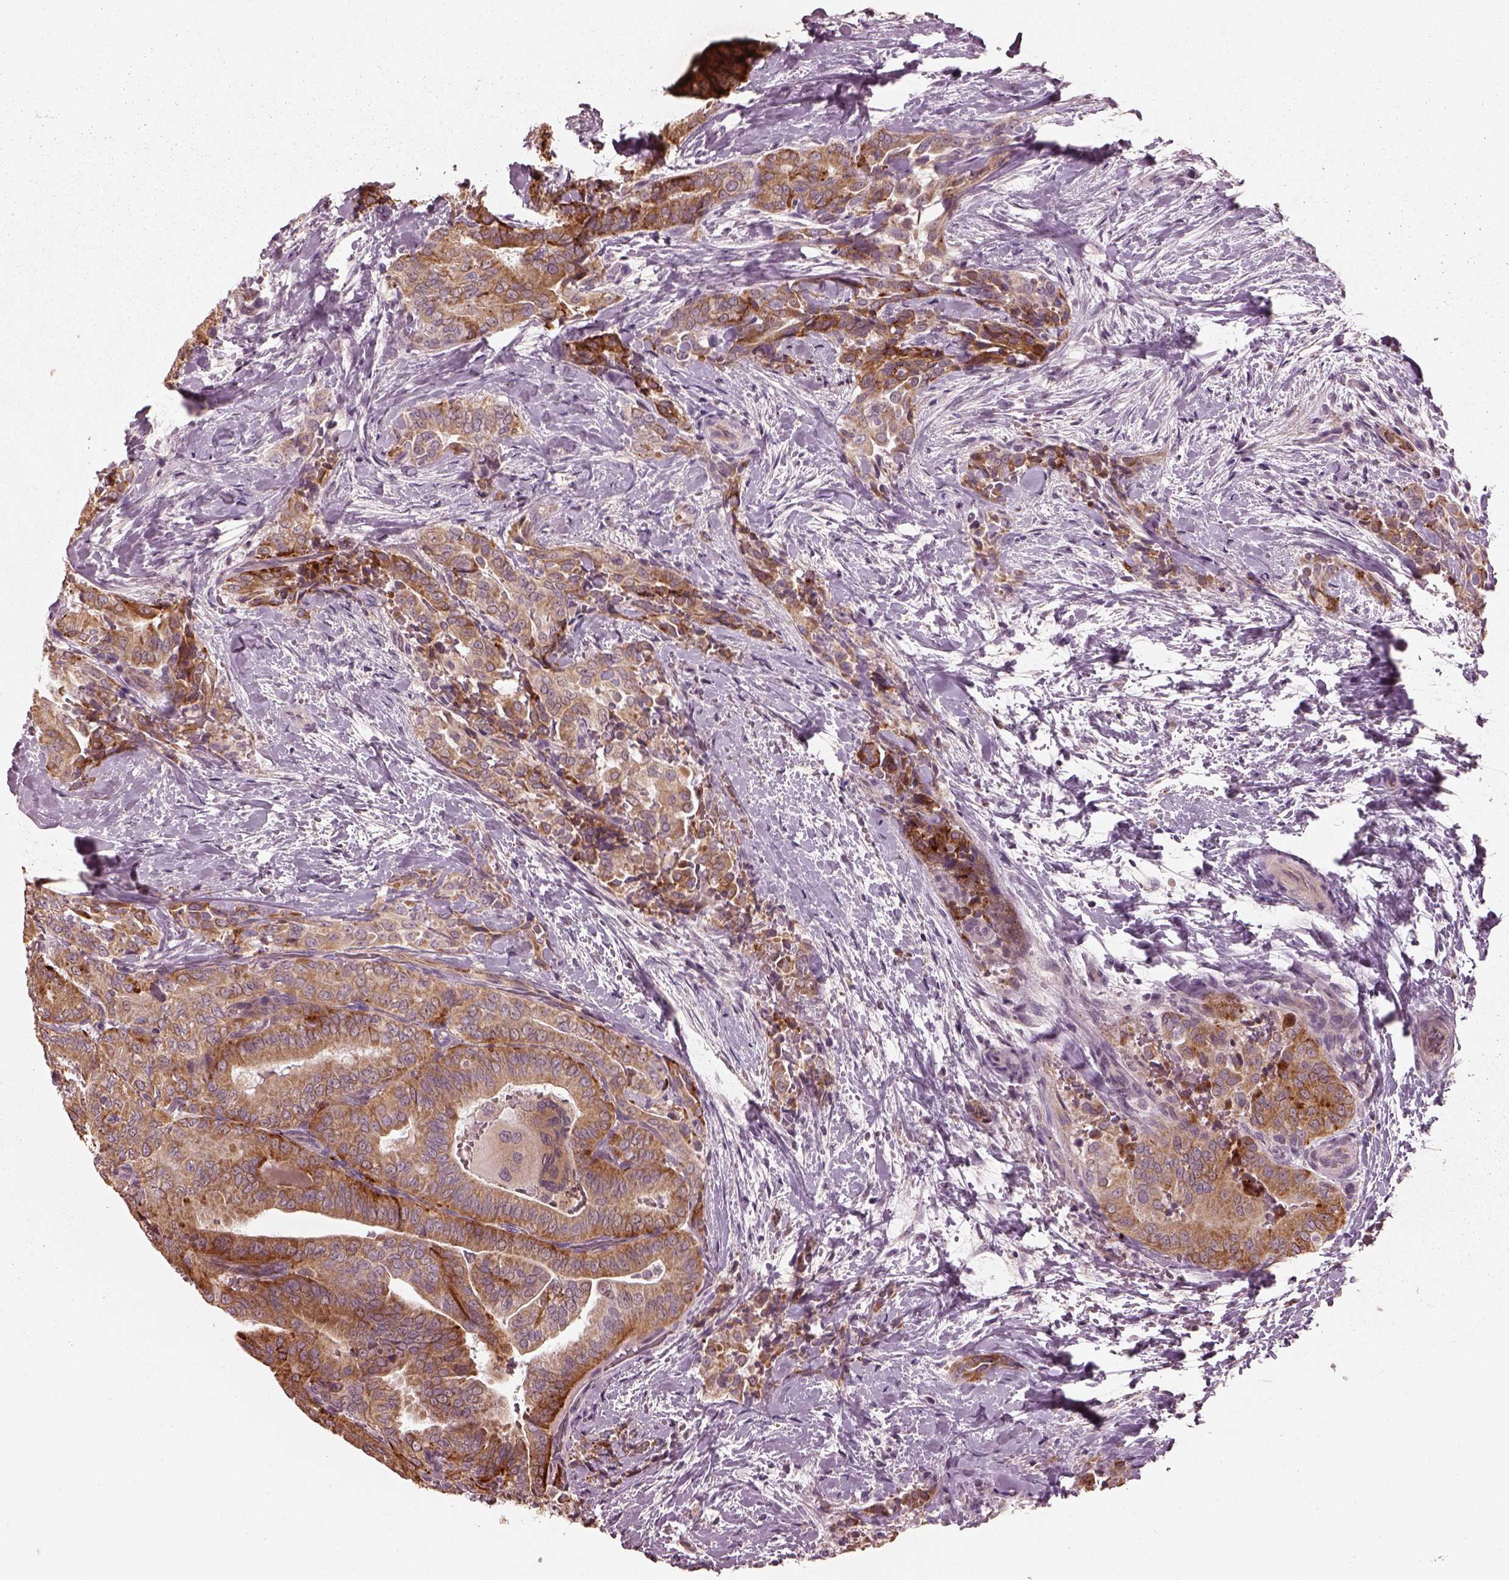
{"staining": {"intensity": "moderate", "quantity": ">75%", "location": "cytoplasmic/membranous"}, "tissue": "thyroid cancer", "cell_type": "Tumor cells", "image_type": "cancer", "snomed": [{"axis": "morphology", "description": "Papillary adenocarcinoma, NOS"}, {"axis": "topography", "description": "Thyroid gland"}], "caption": "Papillary adenocarcinoma (thyroid) tissue reveals moderate cytoplasmic/membranous expression in approximately >75% of tumor cells, visualized by immunohistochemistry.", "gene": "SLC25A46", "patient": {"sex": "male", "age": 61}}